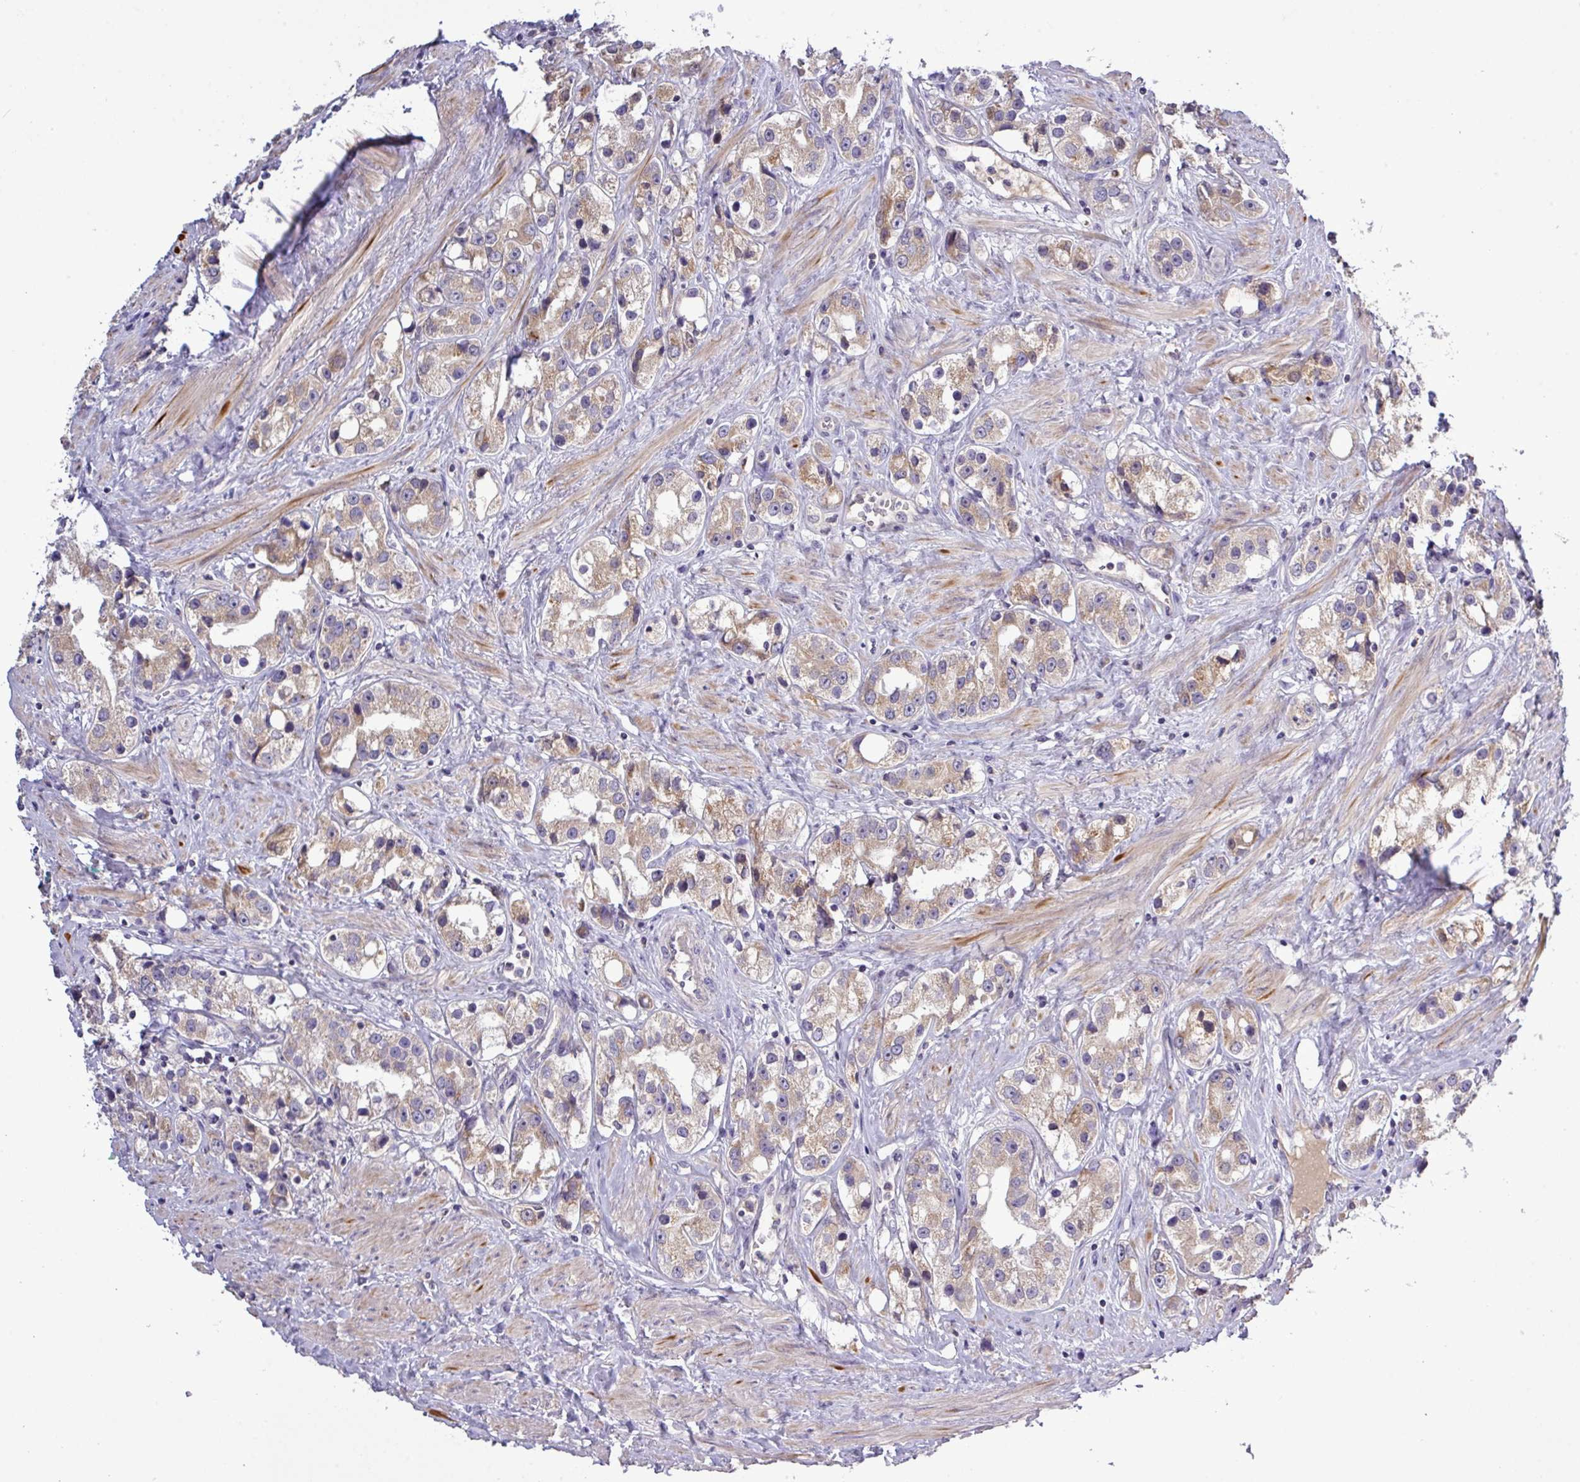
{"staining": {"intensity": "weak", "quantity": ">75%", "location": "cytoplasmic/membranous"}, "tissue": "prostate cancer", "cell_type": "Tumor cells", "image_type": "cancer", "snomed": [{"axis": "morphology", "description": "Adenocarcinoma, NOS"}, {"axis": "topography", "description": "Prostate"}], "caption": "Protein positivity by immunohistochemistry demonstrates weak cytoplasmic/membranous positivity in approximately >75% of tumor cells in prostate adenocarcinoma.", "gene": "TMEM62", "patient": {"sex": "male", "age": 79}}